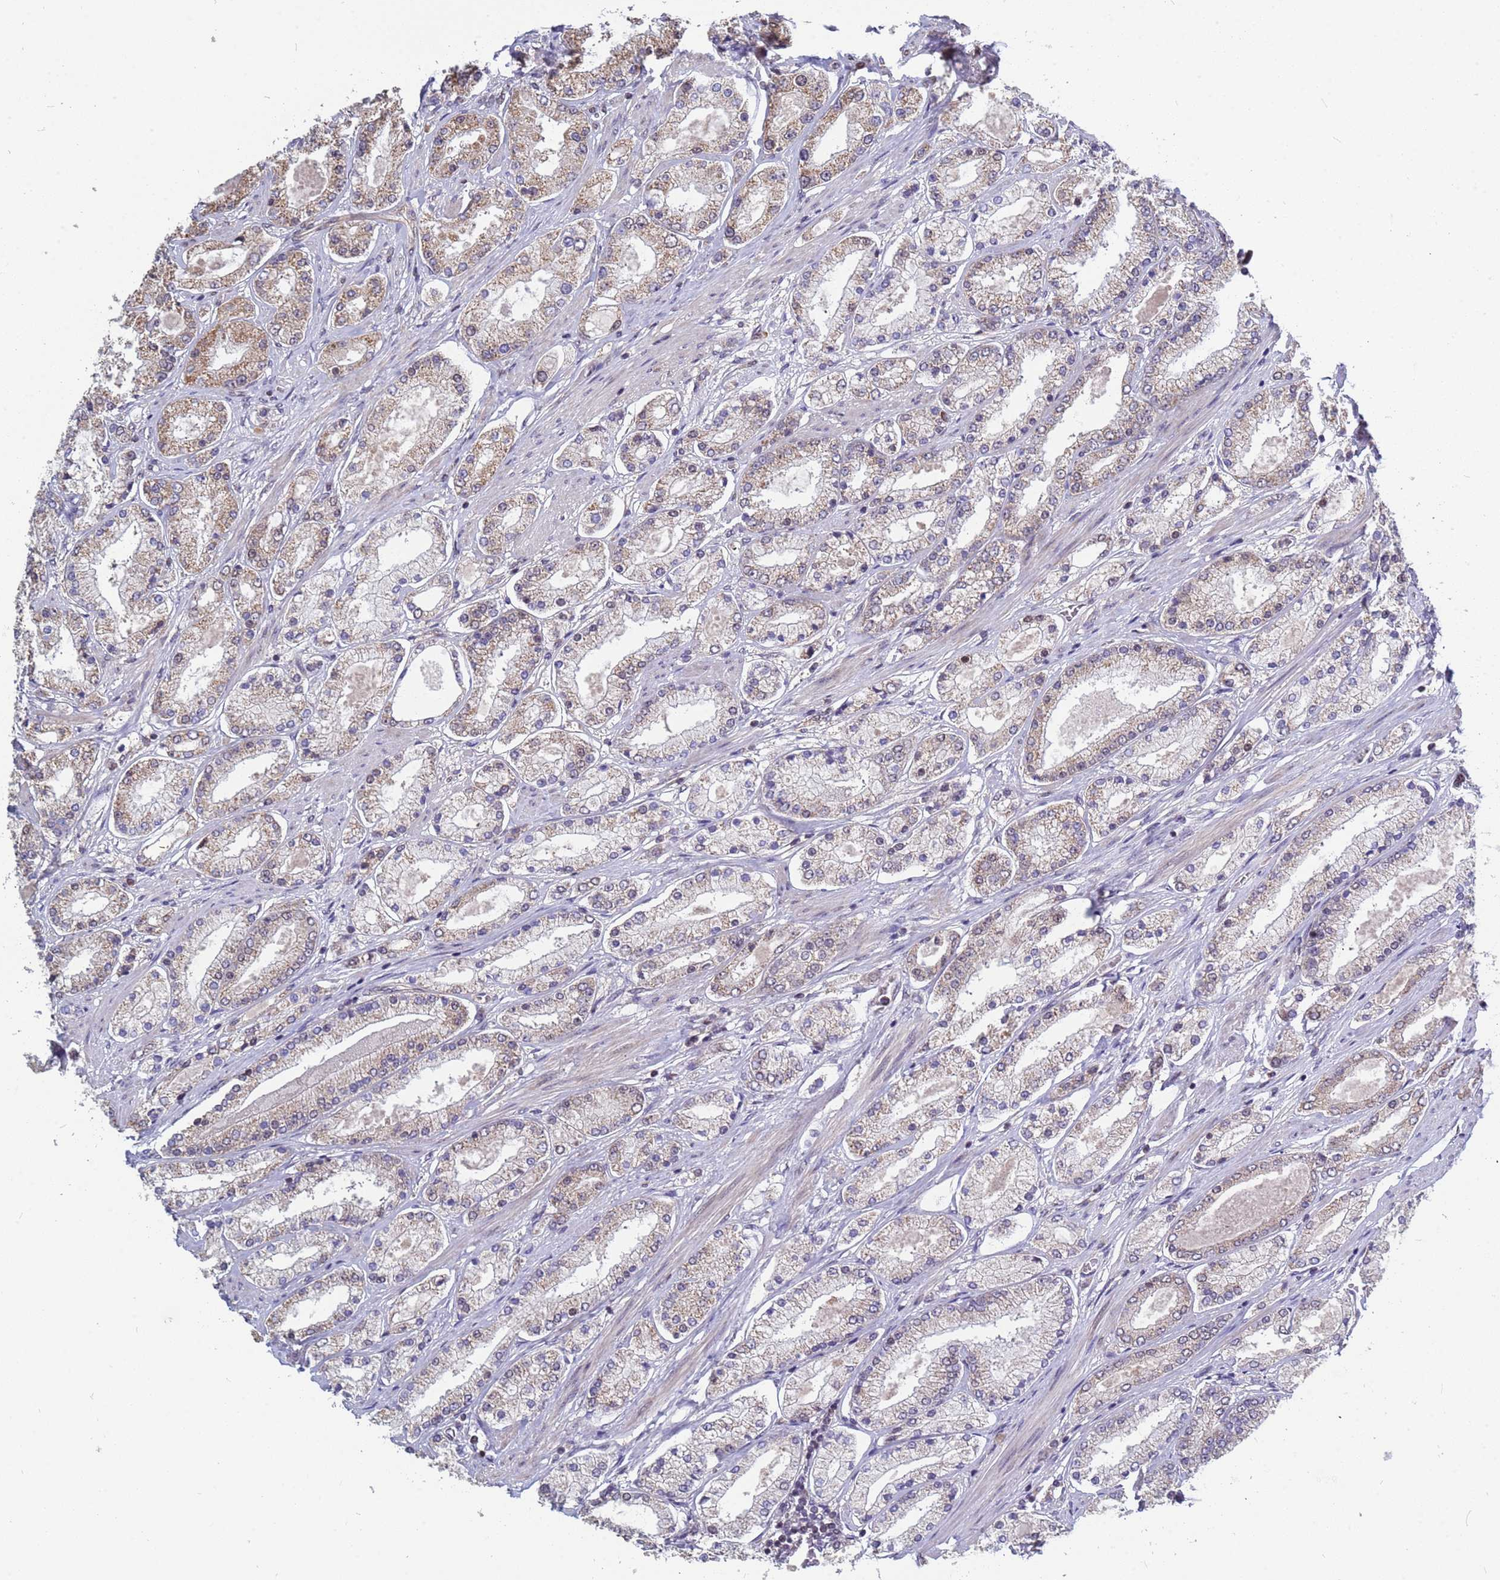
{"staining": {"intensity": "weak", "quantity": "25%-75%", "location": "cytoplasmic/membranous"}, "tissue": "prostate cancer", "cell_type": "Tumor cells", "image_type": "cancer", "snomed": [{"axis": "morphology", "description": "Adenocarcinoma, High grade"}, {"axis": "topography", "description": "Prostate"}], "caption": "Prostate high-grade adenocarcinoma stained for a protein (brown) displays weak cytoplasmic/membranous positive positivity in approximately 25%-75% of tumor cells.", "gene": "DENND2B", "patient": {"sex": "male", "age": 69}}